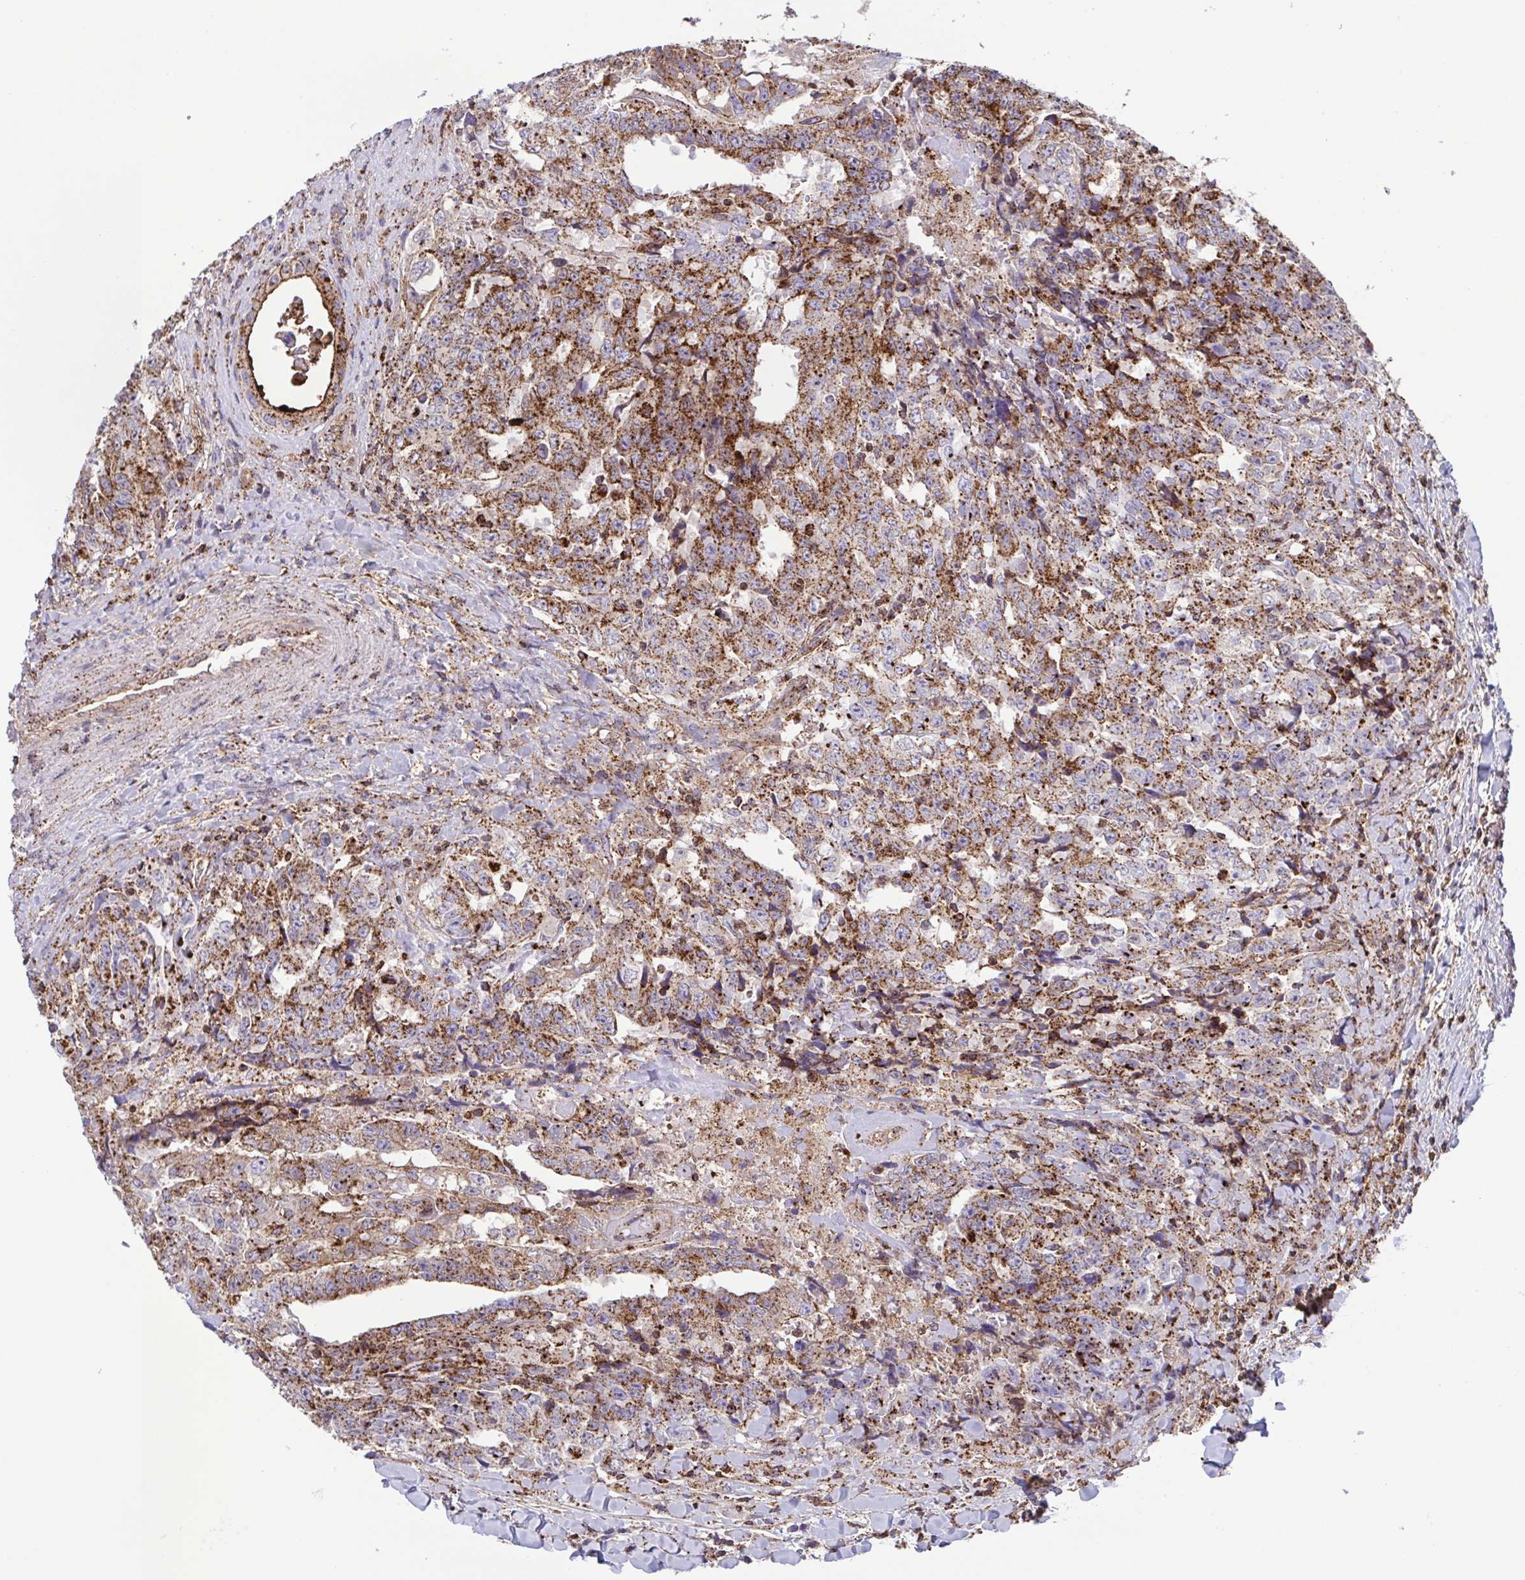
{"staining": {"intensity": "moderate", "quantity": ">75%", "location": "cytoplasmic/membranous"}, "tissue": "testis cancer", "cell_type": "Tumor cells", "image_type": "cancer", "snomed": [{"axis": "morphology", "description": "Carcinoma, Embryonal, NOS"}, {"axis": "topography", "description": "Testis"}], "caption": "Testis cancer was stained to show a protein in brown. There is medium levels of moderate cytoplasmic/membranous positivity in about >75% of tumor cells.", "gene": "CHMP1B", "patient": {"sex": "male", "age": 24}}